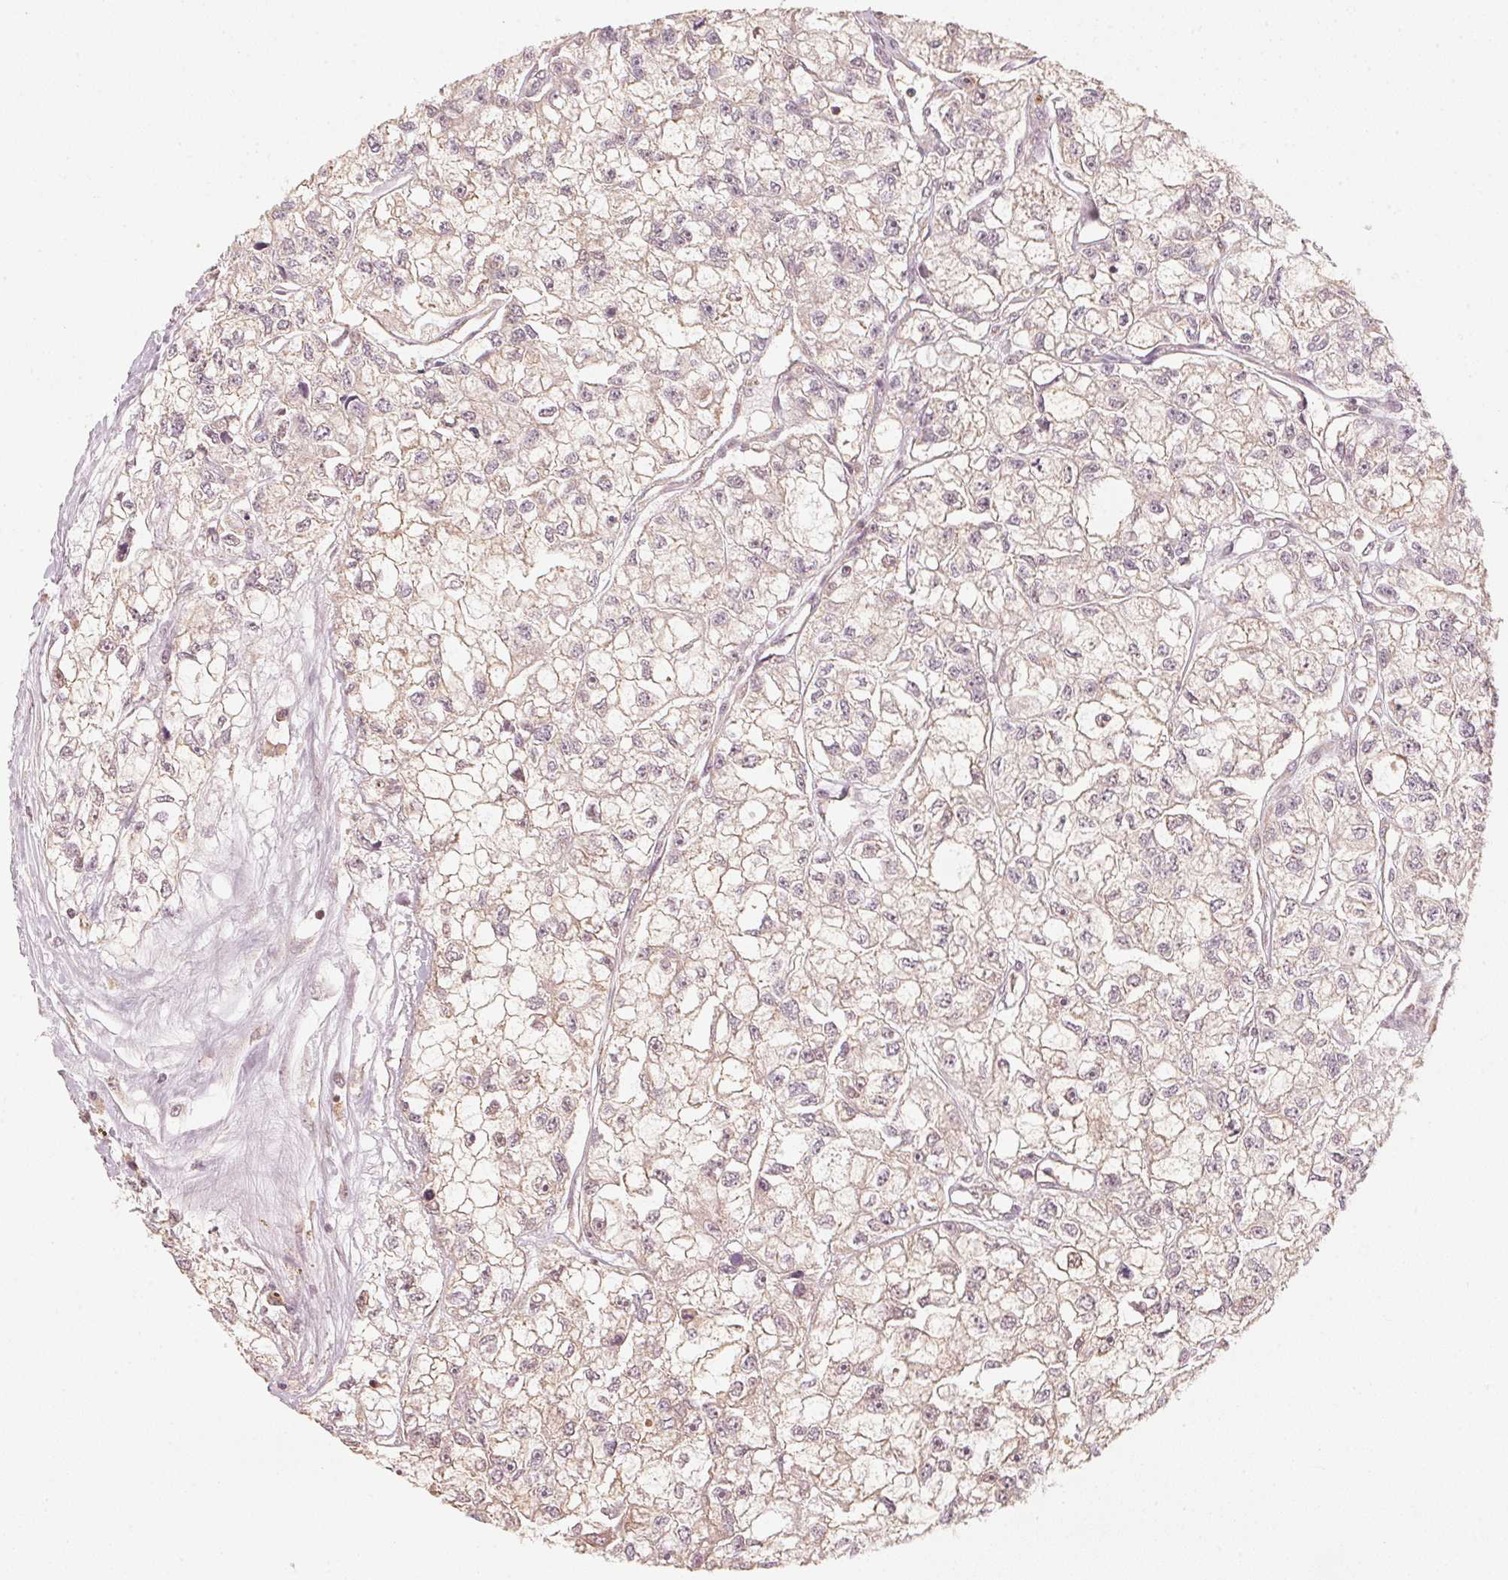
{"staining": {"intensity": "weak", "quantity": ">75%", "location": "cytoplasmic/membranous"}, "tissue": "renal cancer", "cell_type": "Tumor cells", "image_type": "cancer", "snomed": [{"axis": "morphology", "description": "Adenocarcinoma, NOS"}, {"axis": "topography", "description": "Kidney"}], "caption": "Immunohistochemistry of human renal cancer reveals low levels of weak cytoplasmic/membranous staining in approximately >75% of tumor cells.", "gene": "C2orf73", "patient": {"sex": "male", "age": 56}}